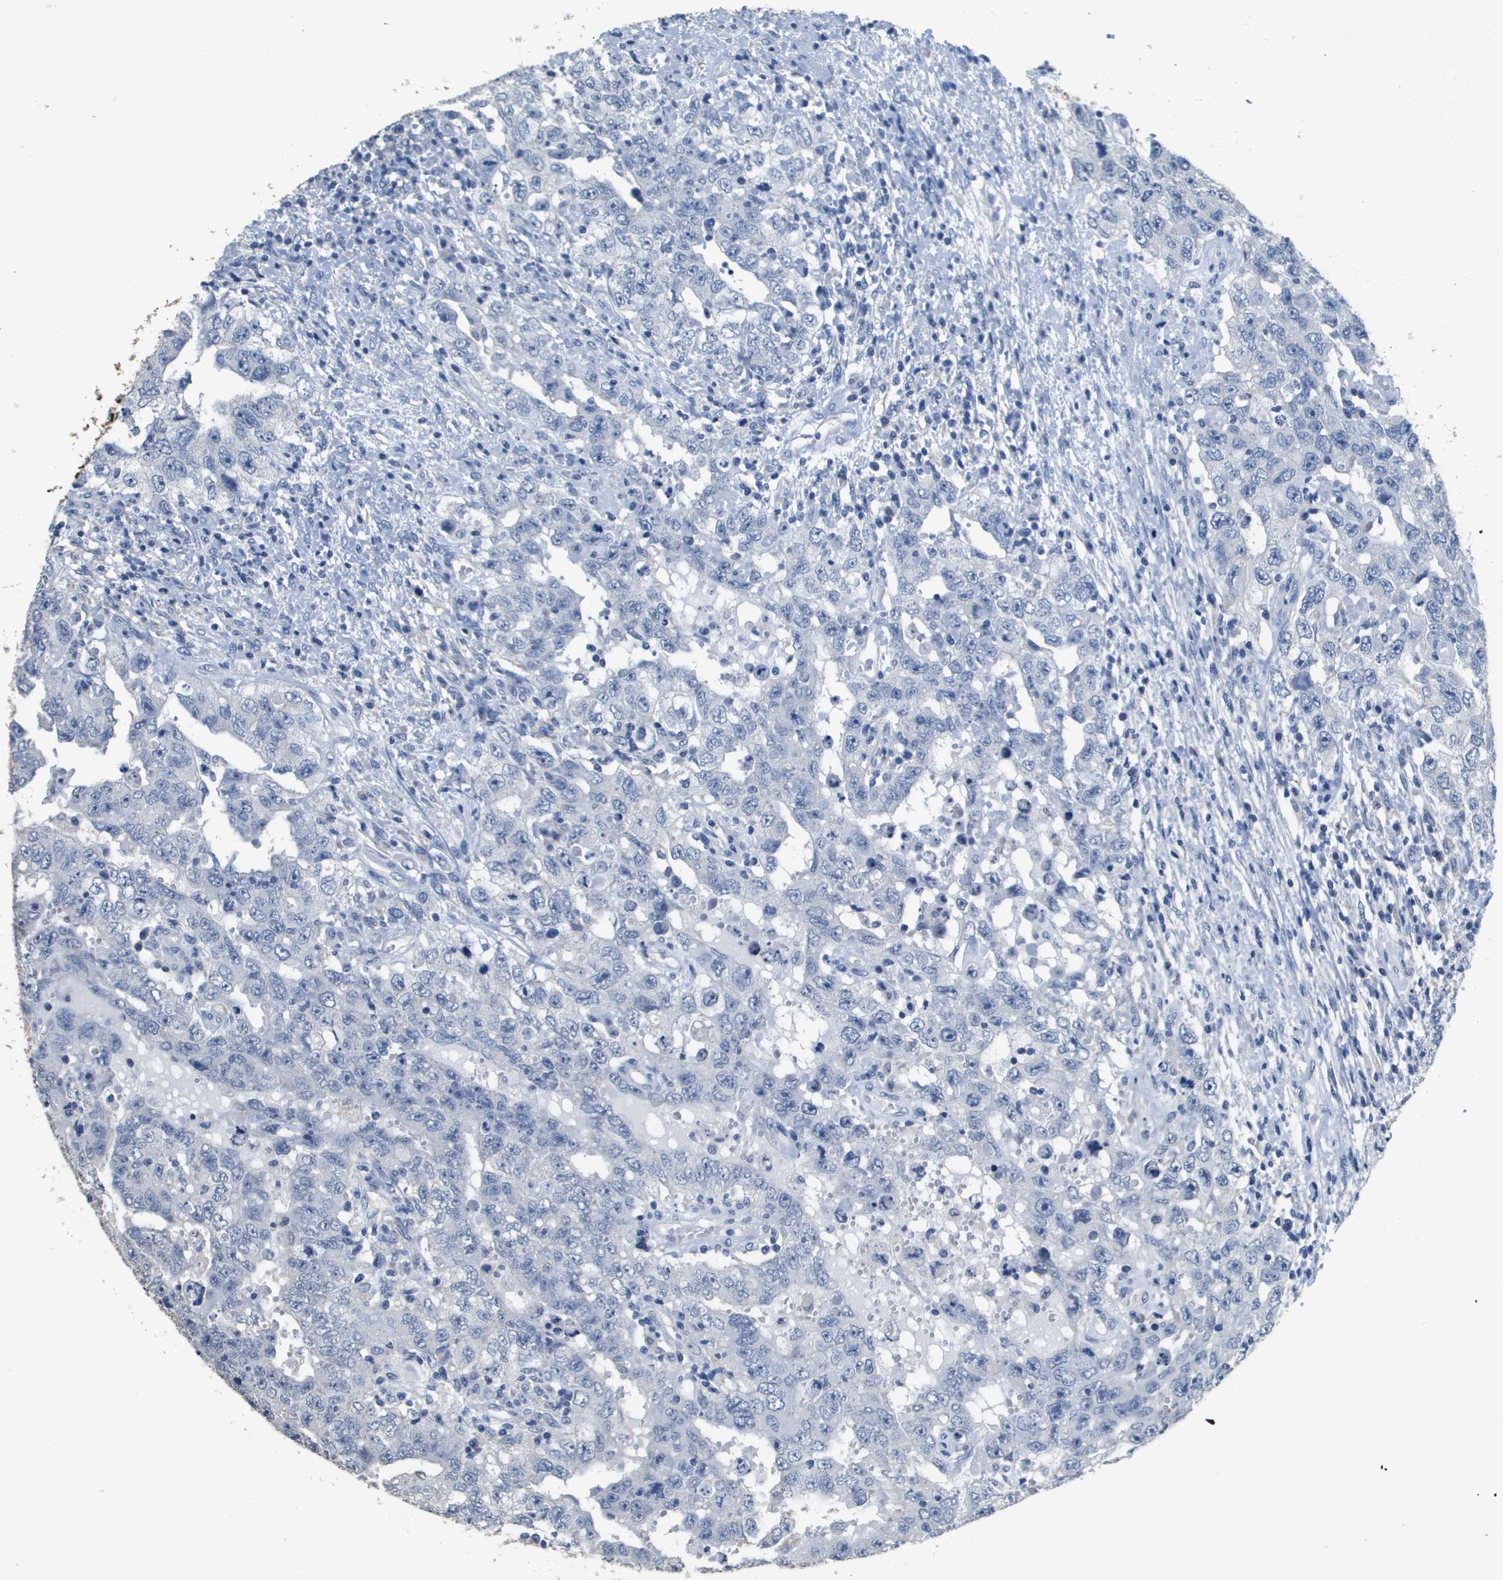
{"staining": {"intensity": "negative", "quantity": "none", "location": "none"}, "tissue": "testis cancer", "cell_type": "Tumor cells", "image_type": "cancer", "snomed": [{"axis": "morphology", "description": "Carcinoma, Embryonal, NOS"}, {"axis": "topography", "description": "Testis"}], "caption": "Histopathology image shows no significant protein staining in tumor cells of testis cancer (embryonal carcinoma).", "gene": "MT3", "patient": {"sex": "male", "age": 26}}